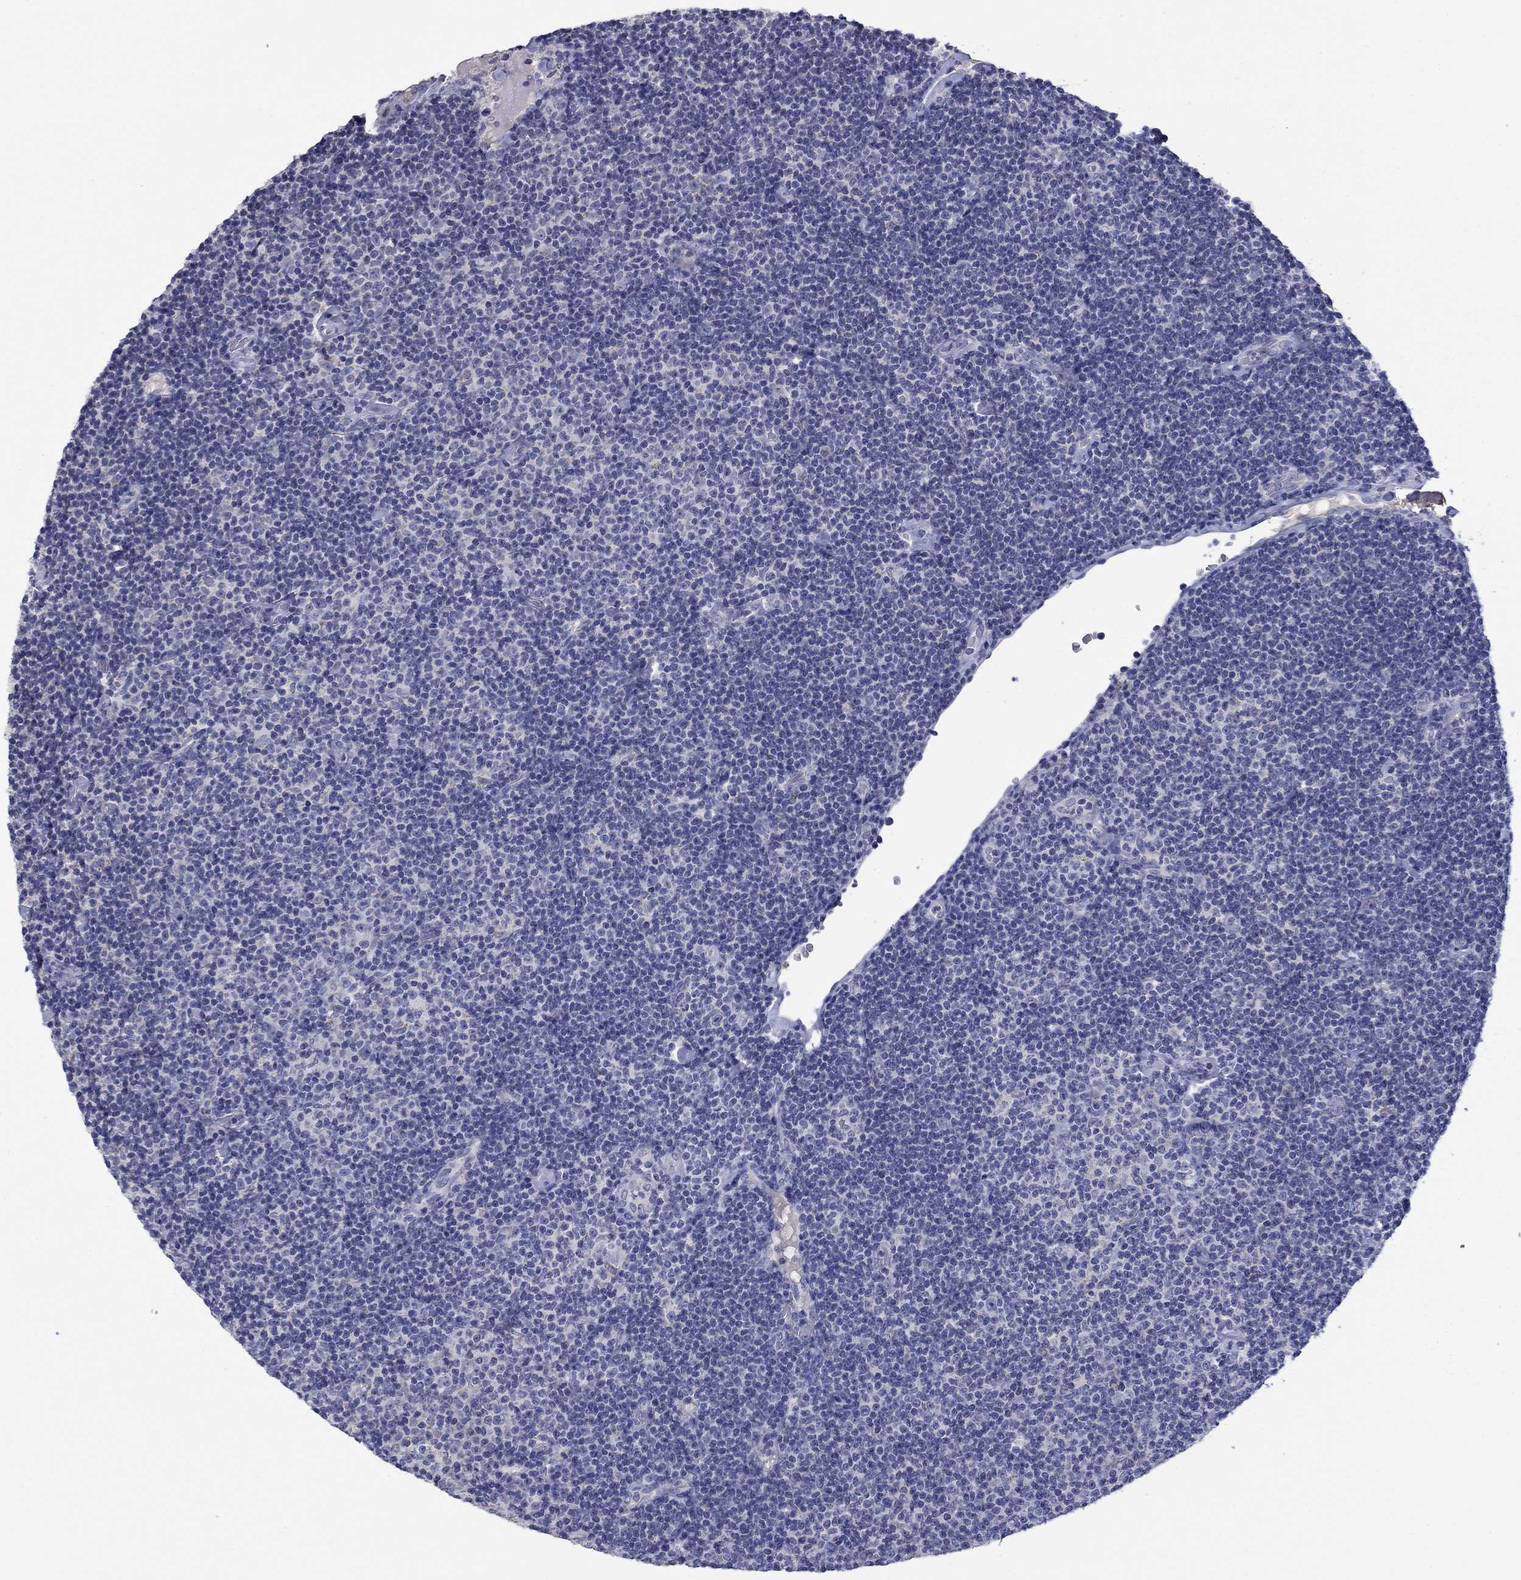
{"staining": {"intensity": "negative", "quantity": "none", "location": "none"}, "tissue": "lymphoma", "cell_type": "Tumor cells", "image_type": "cancer", "snomed": [{"axis": "morphology", "description": "Malignant lymphoma, non-Hodgkin's type, Low grade"}, {"axis": "topography", "description": "Lymph node"}], "caption": "This is a micrograph of immunohistochemistry staining of lymphoma, which shows no staining in tumor cells.", "gene": "FRK", "patient": {"sex": "male", "age": 81}}